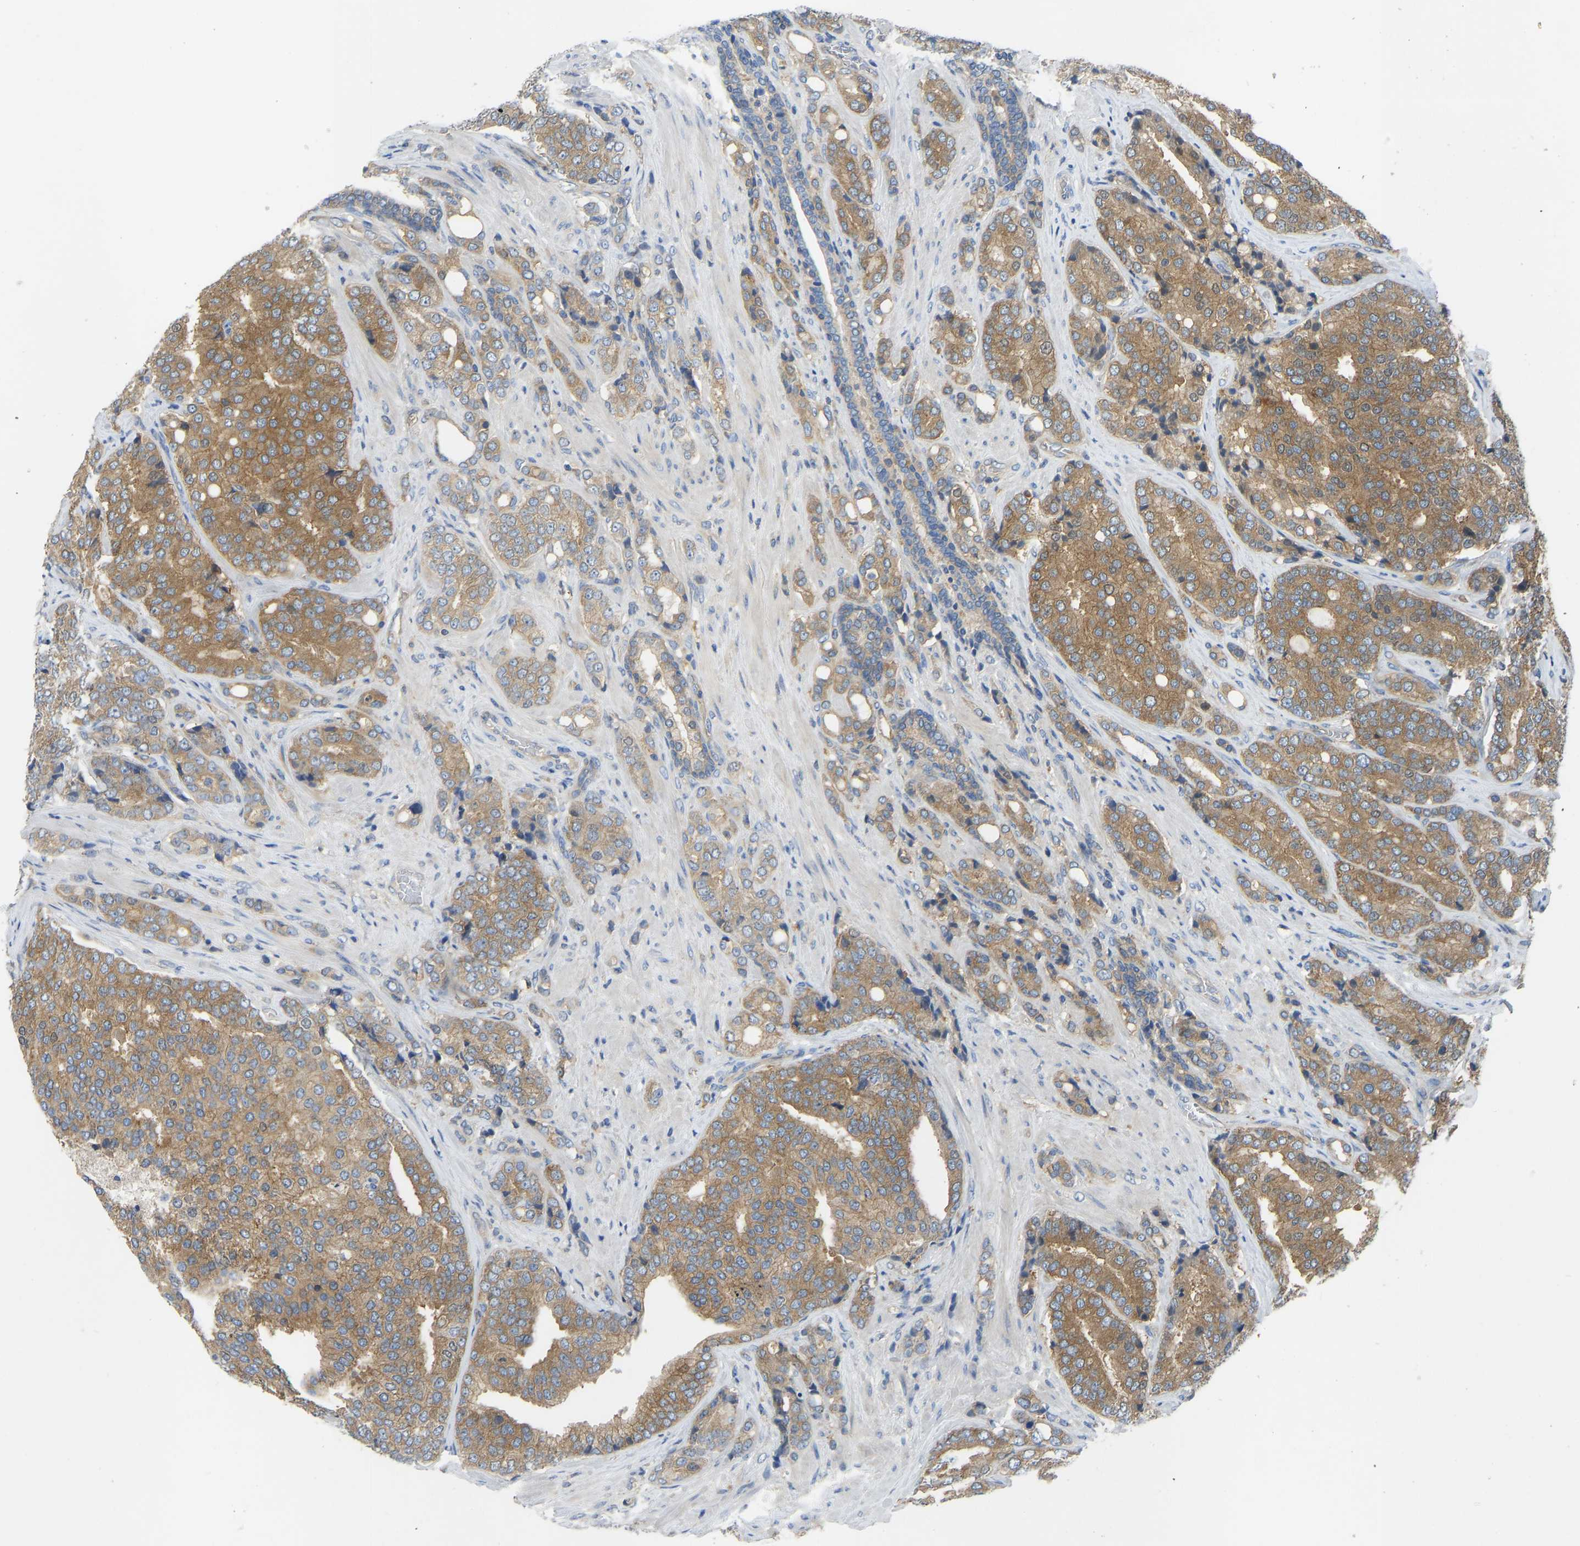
{"staining": {"intensity": "moderate", "quantity": ">75%", "location": "cytoplasmic/membranous"}, "tissue": "prostate cancer", "cell_type": "Tumor cells", "image_type": "cancer", "snomed": [{"axis": "morphology", "description": "Adenocarcinoma, High grade"}, {"axis": "topography", "description": "Prostate"}], "caption": "High-grade adenocarcinoma (prostate) stained with a brown dye displays moderate cytoplasmic/membranous positive expression in about >75% of tumor cells.", "gene": "PPP3CA", "patient": {"sex": "male", "age": 50}}